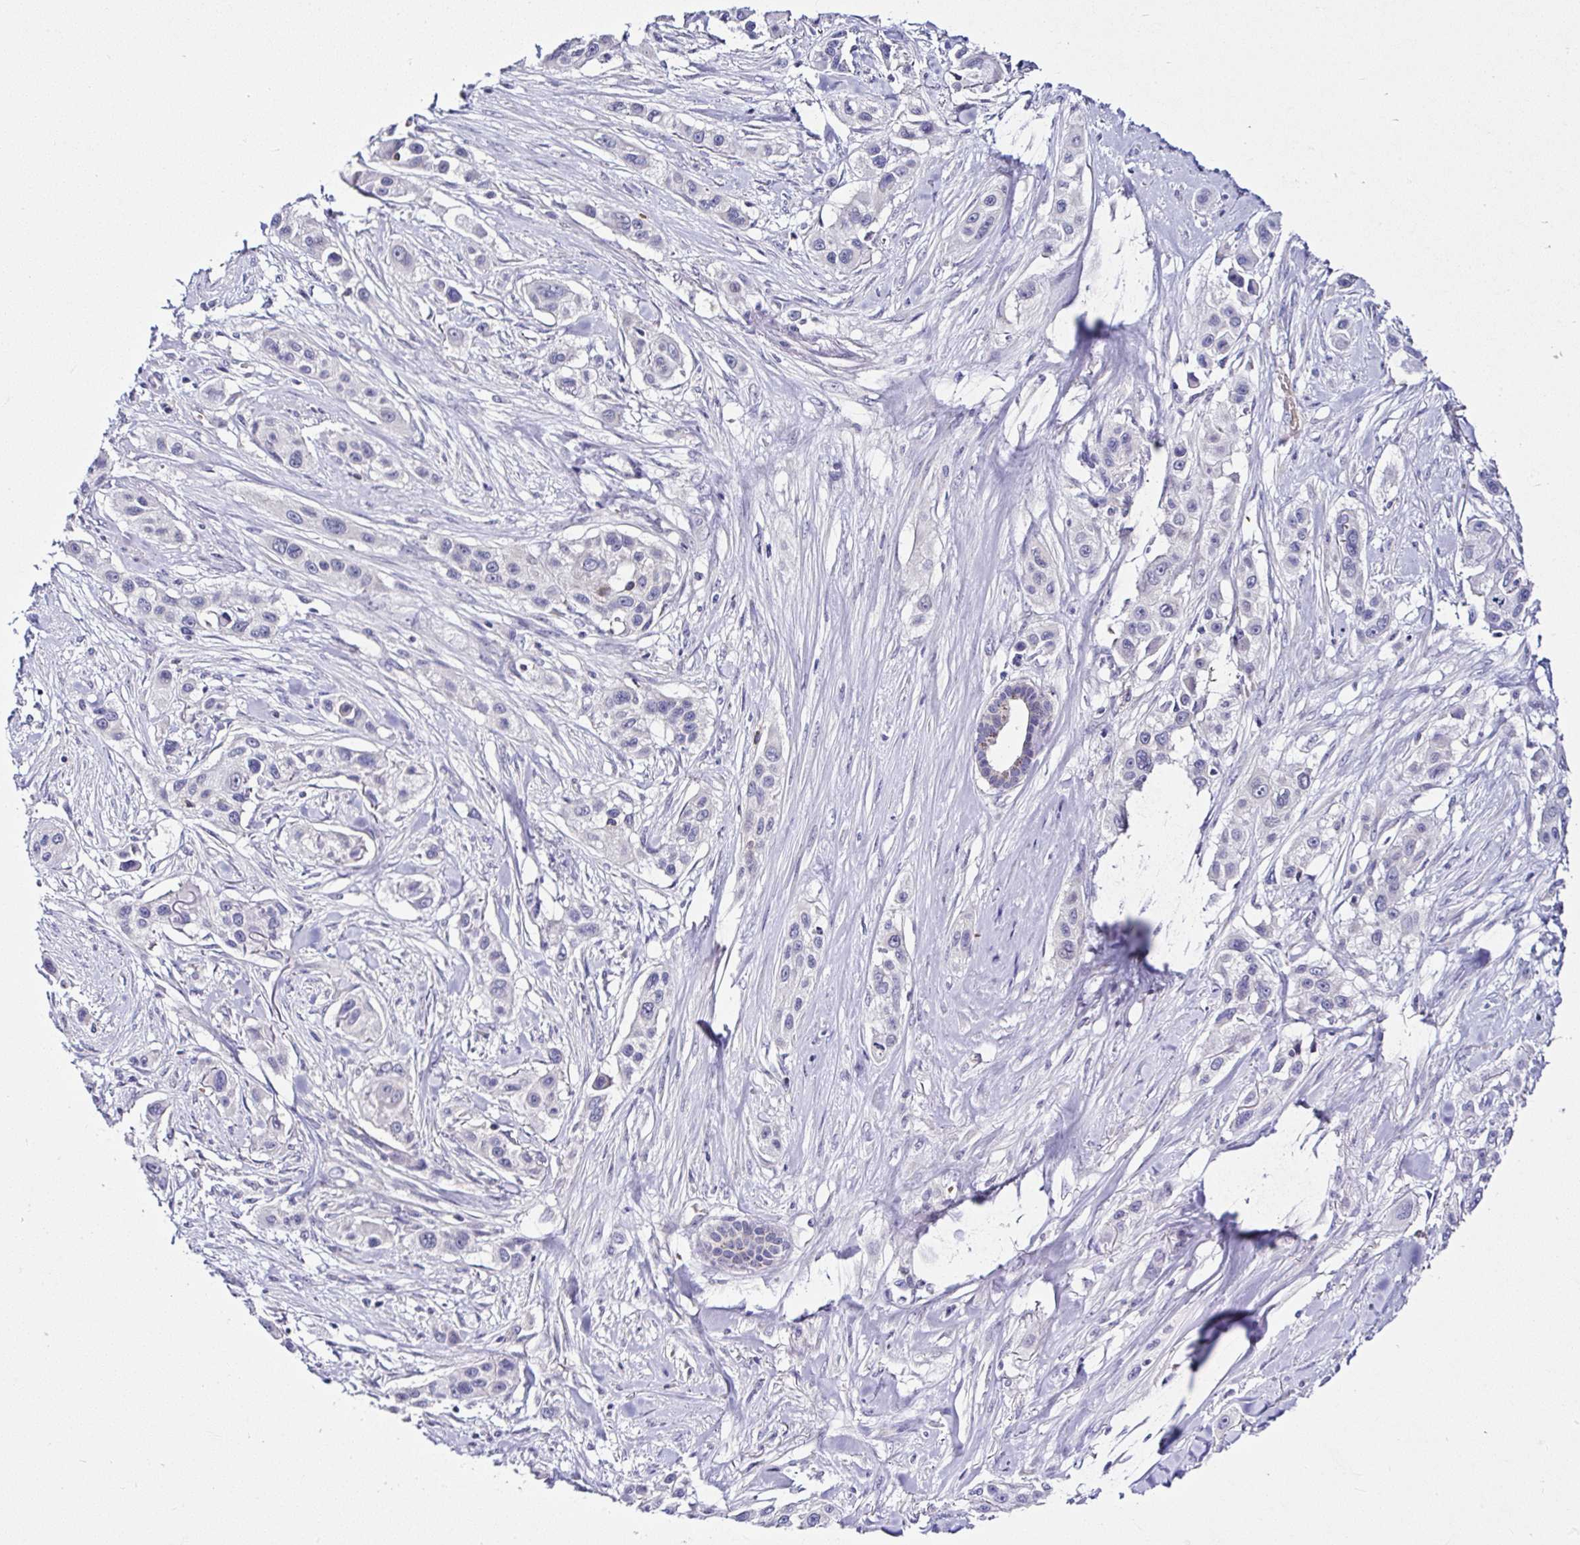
{"staining": {"intensity": "negative", "quantity": "none", "location": "none"}, "tissue": "skin cancer", "cell_type": "Tumor cells", "image_type": "cancer", "snomed": [{"axis": "morphology", "description": "Squamous cell carcinoma, NOS"}, {"axis": "topography", "description": "Skin"}], "caption": "This micrograph is of skin squamous cell carcinoma stained with immunohistochemistry (IHC) to label a protein in brown with the nuclei are counter-stained blue. There is no staining in tumor cells.", "gene": "DEPDC5", "patient": {"sex": "male", "age": 63}}